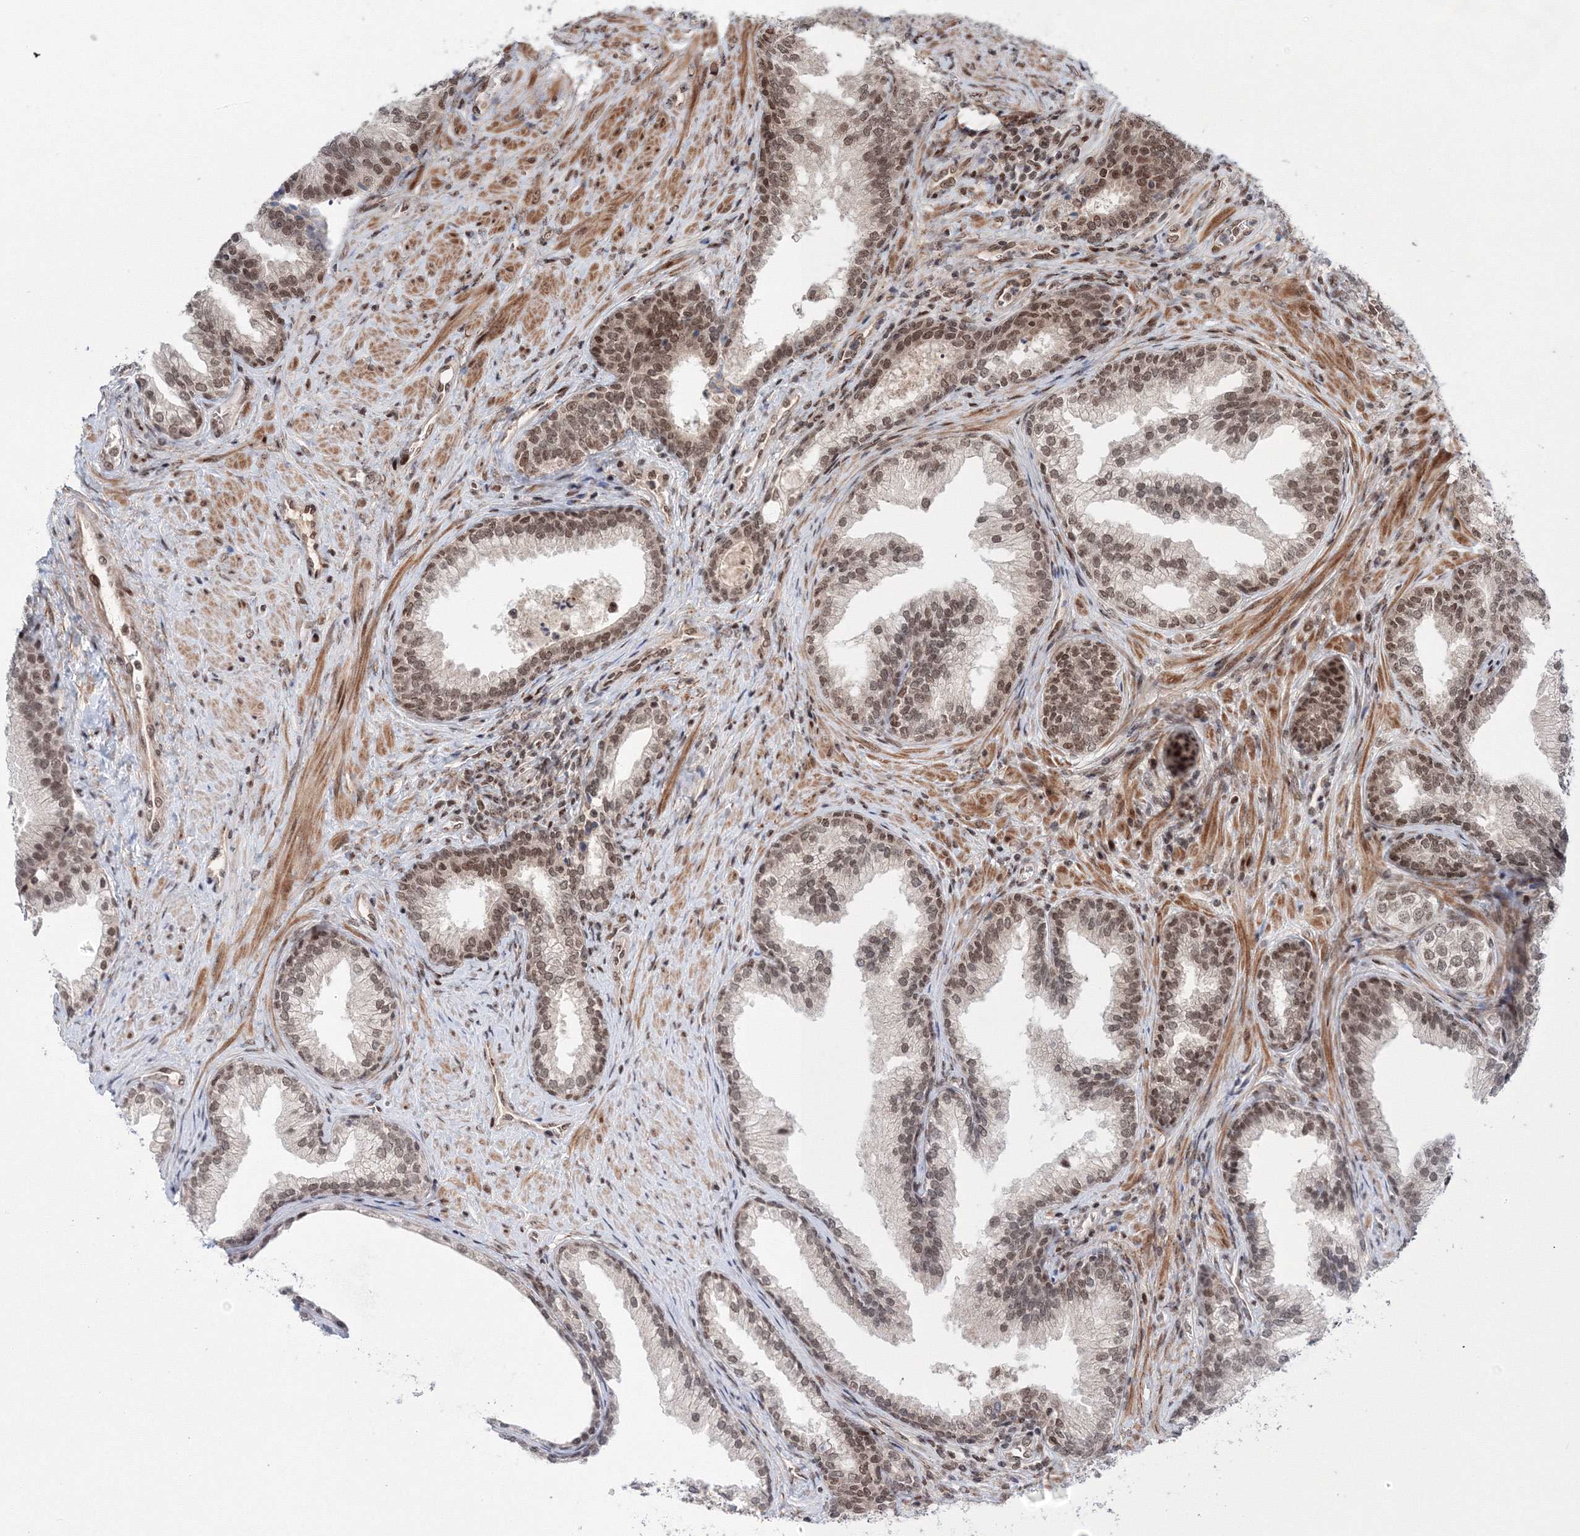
{"staining": {"intensity": "moderate", "quantity": ">75%", "location": "nuclear"}, "tissue": "prostate", "cell_type": "Glandular cells", "image_type": "normal", "snomed": [{"axis": "morphology", "description": "Normal tissue, NOS"}, {"axis": "topography", "description": "Prostate"}], "caption": "High-power microscopy captured an IHC photomicrograph of benign prostate, revealing moderate nuclear expression in approximately >75% of glandular cells.", "gene": "NOA1", "patient": {"sex": "male", "age": 76}}